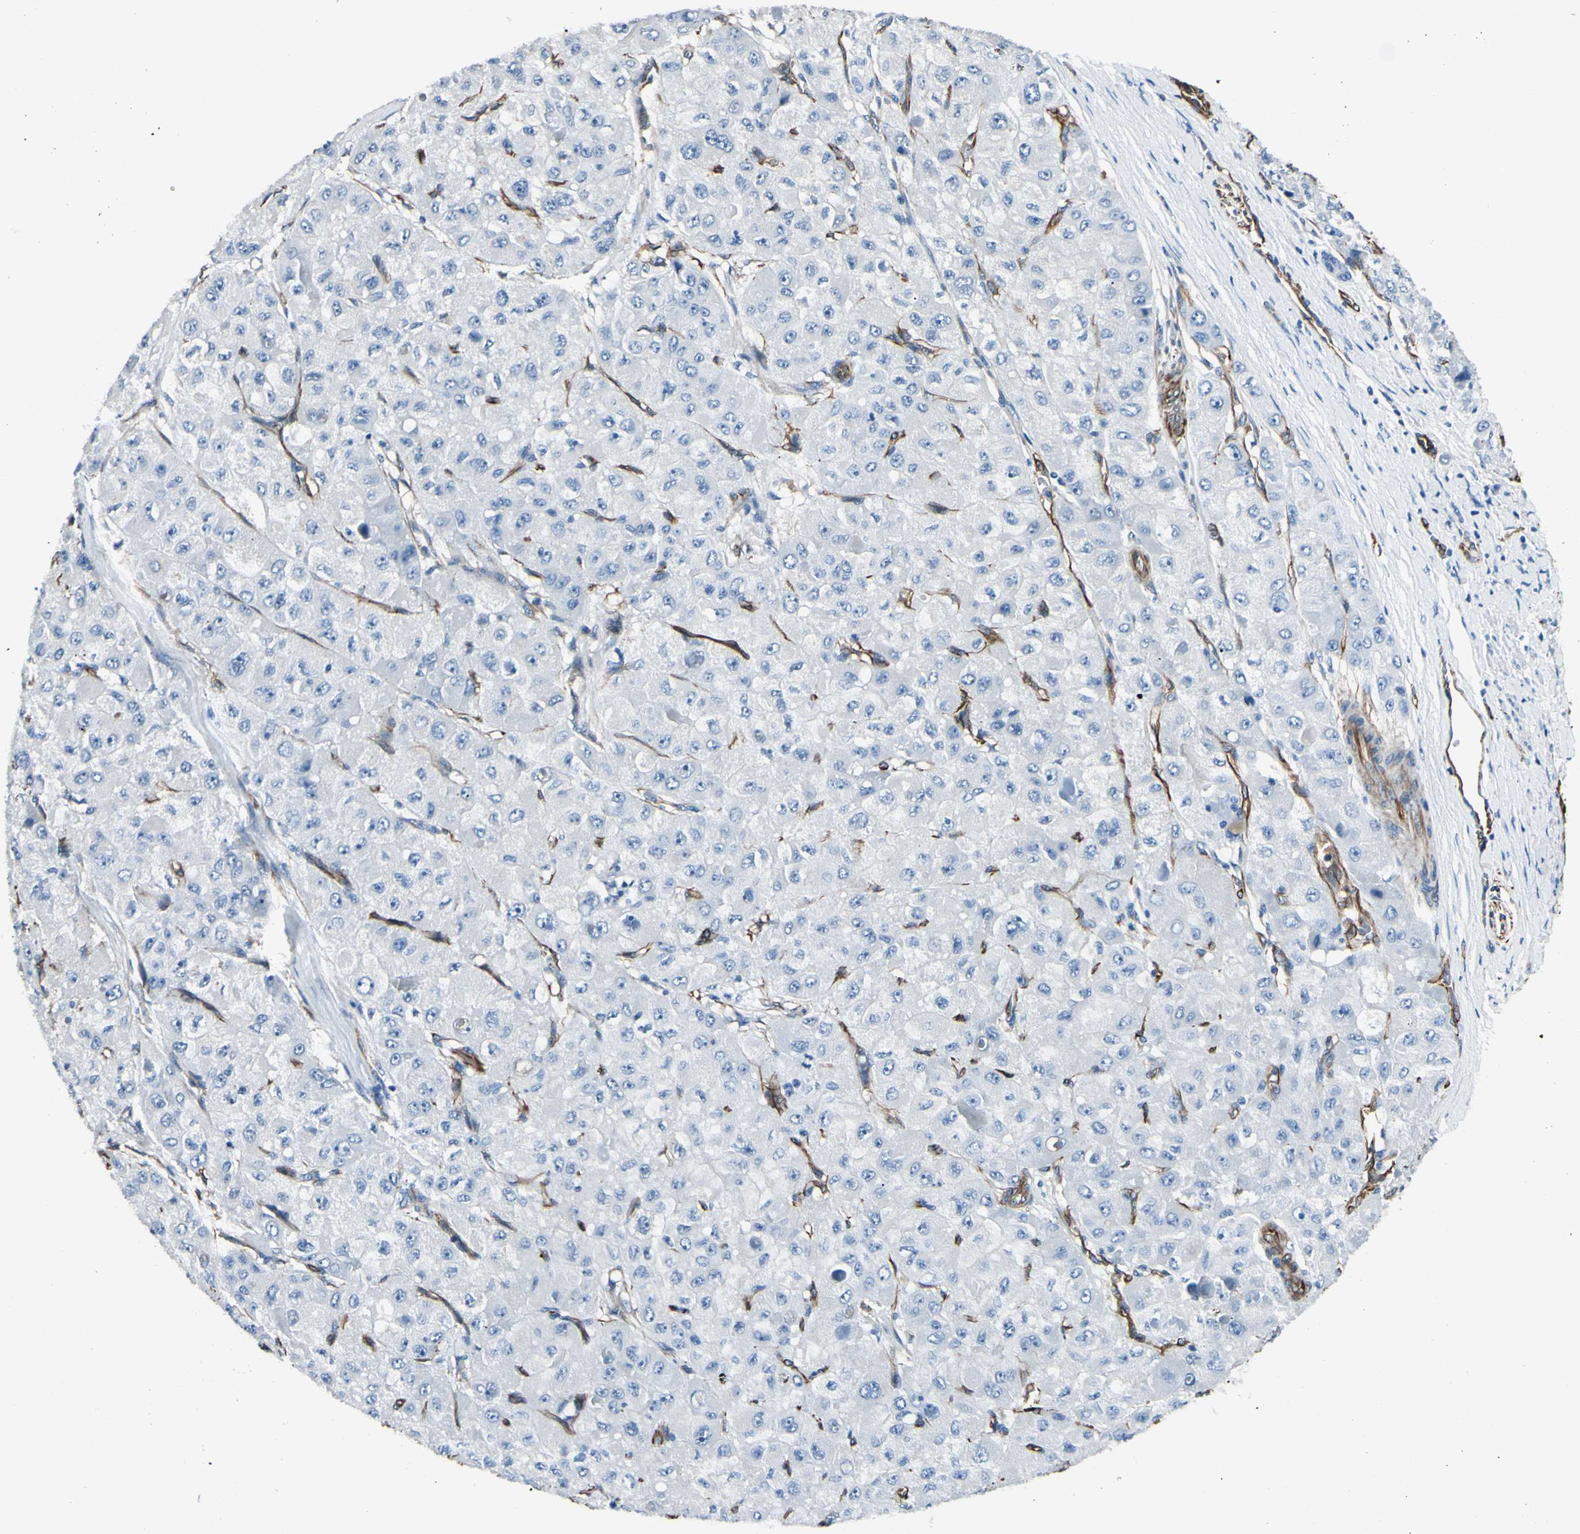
{"staining": {"intensity": "negative", "quantity": "none", "location": "none"}, "tissue": "liver cancer", "cell_type": "Tumor cells", "image_type": "cancer", "snomed": [{"axis": "morphology", "description": "Carcinoma, Hepatocellular, NOS"}, {"axis": "topography", "description": "Liver"}], "caption": "Image shows no significant protein positivity in tumor cells of liver hepatocellular carcinoma.", "gene": "PTH2R", "patient": {"sex": "male", "age": 80}}